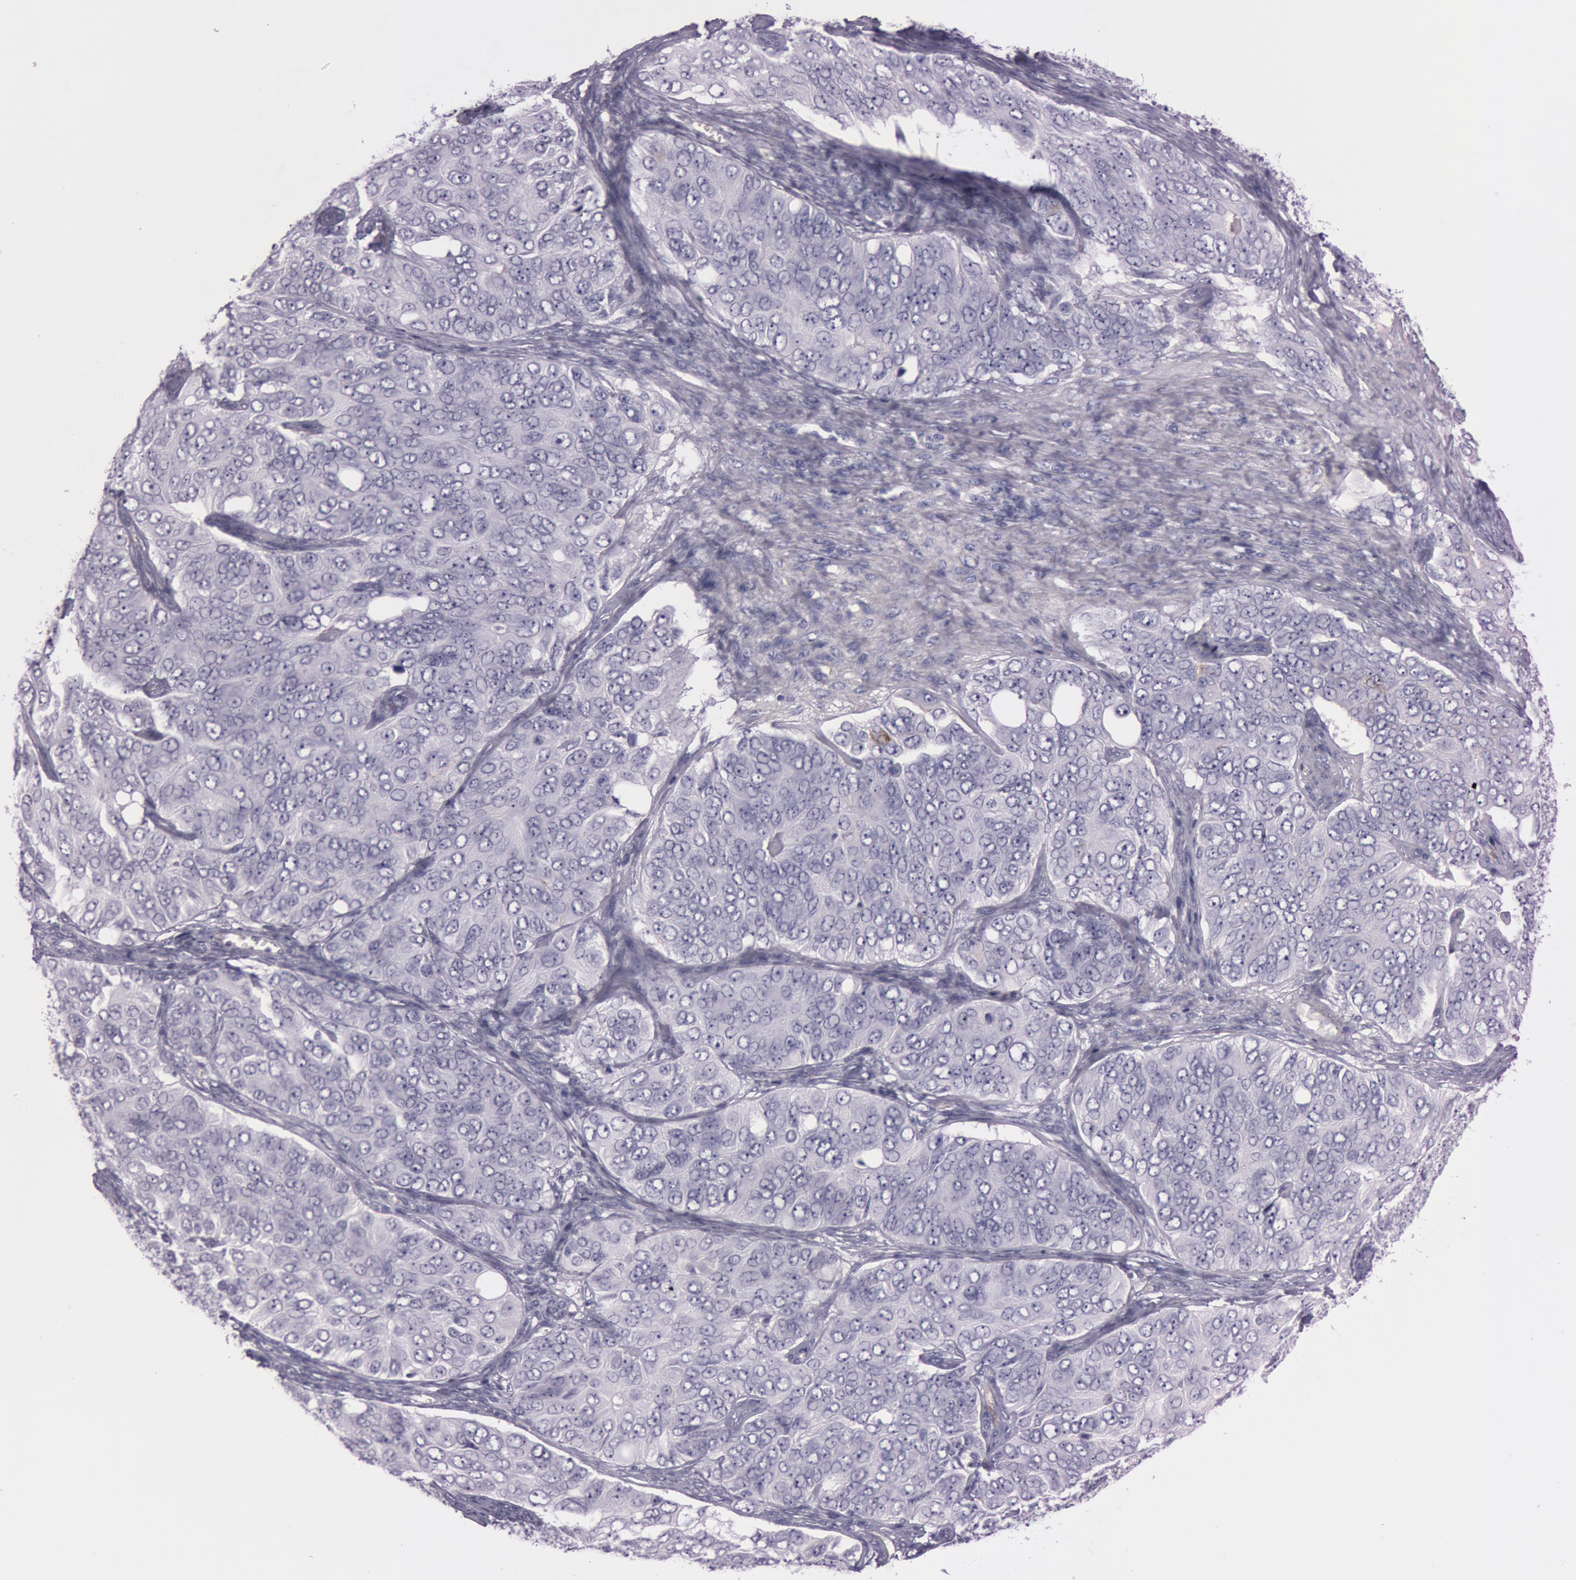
{"staining": {"intensity": "negative", "quantity": "none", "location": "none"}, "tissue": "ovarian cancer", "cell_type": "Tumor cells", "image_type": "cancer", "snomed": [{"axis": "morphology", "description": "Carcinoma, endometroid"}, {"axis": "topography", "description": "Ovary"}], "caption": "Immunohistochemistry of human ovarian endometroid carcinoma displays no positivity in tumor cells. (Stains: DAB (3,3'-diaminobenzidine) IHC with hematoxylin counter stain, Microscopy: brightfield microscopy at high magnification).", "gene": "FOLH1", "patient": {"sex": "female", "age": 51}}